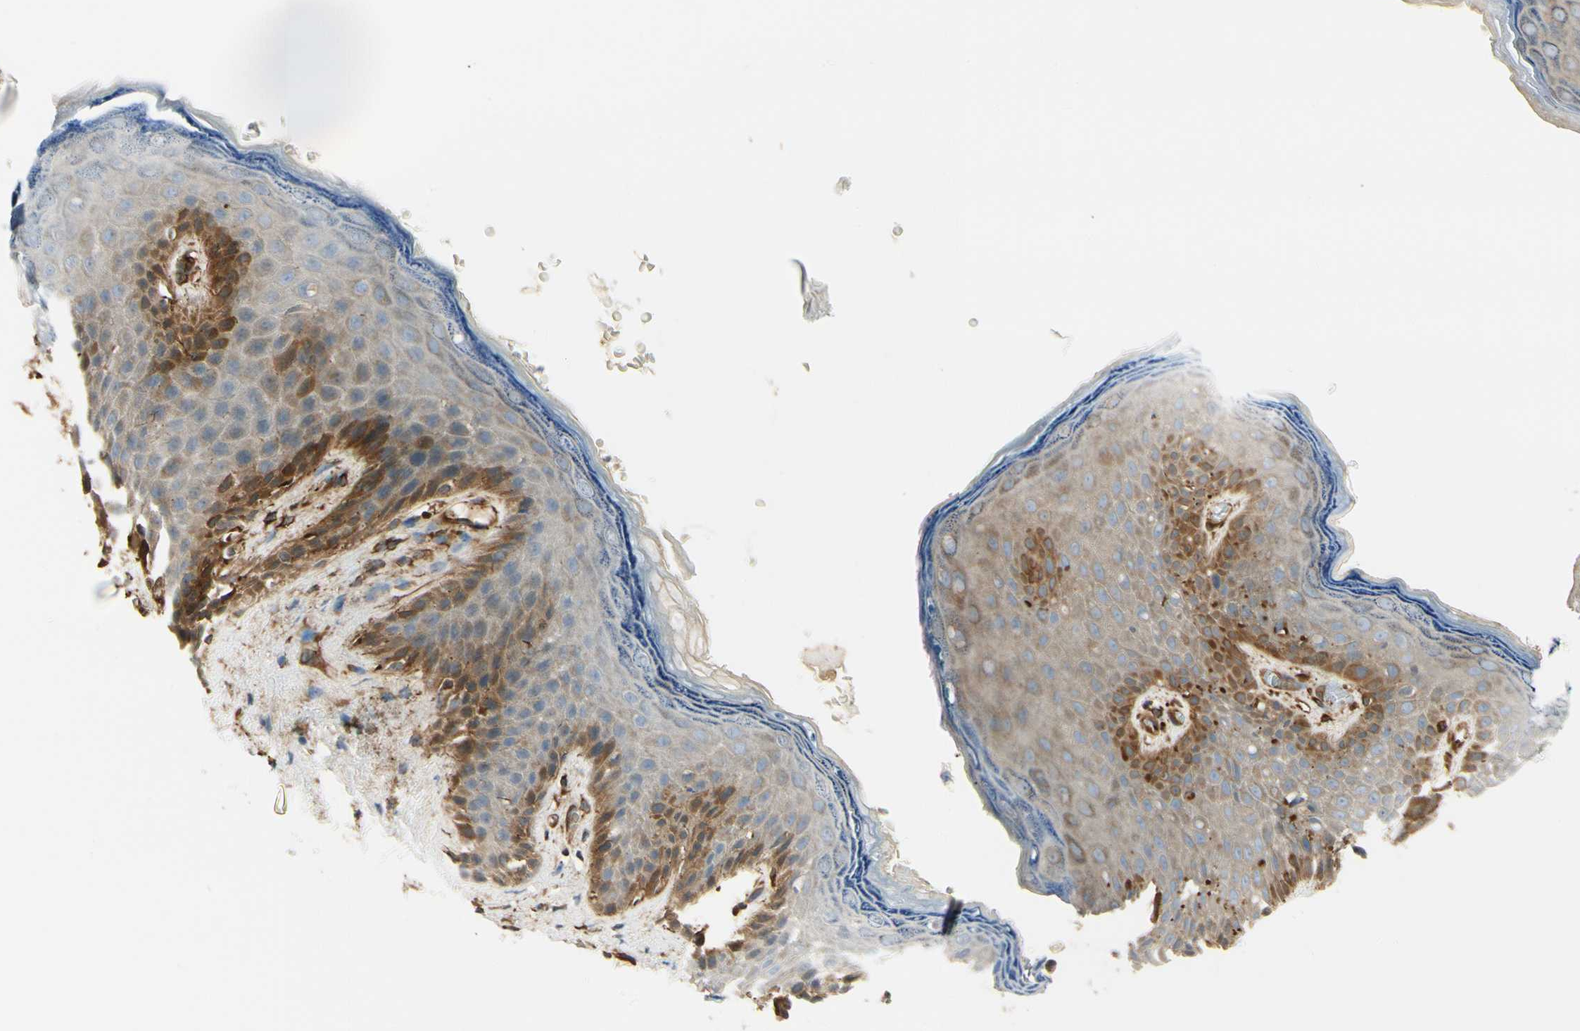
{"staining": {"intensity": "strong", "quantity": "25%-75%", "location": "cytoplasmic/membranous"}, "tissue": "skin", "cell_type": "Epidermal cells", "image_type": "normal", "snomed": [{"axis": "morphology", "description": "Normal tissue, NOS"}, {"axis": "topography", "description": "Anal"}], "caption": "A brown stain labels strong cytoplasmic/membranous positivity of a protein in epidermal cells of benign skin.", "gene": "FTH1", "patient": {"sex": "female", "age": 46}}